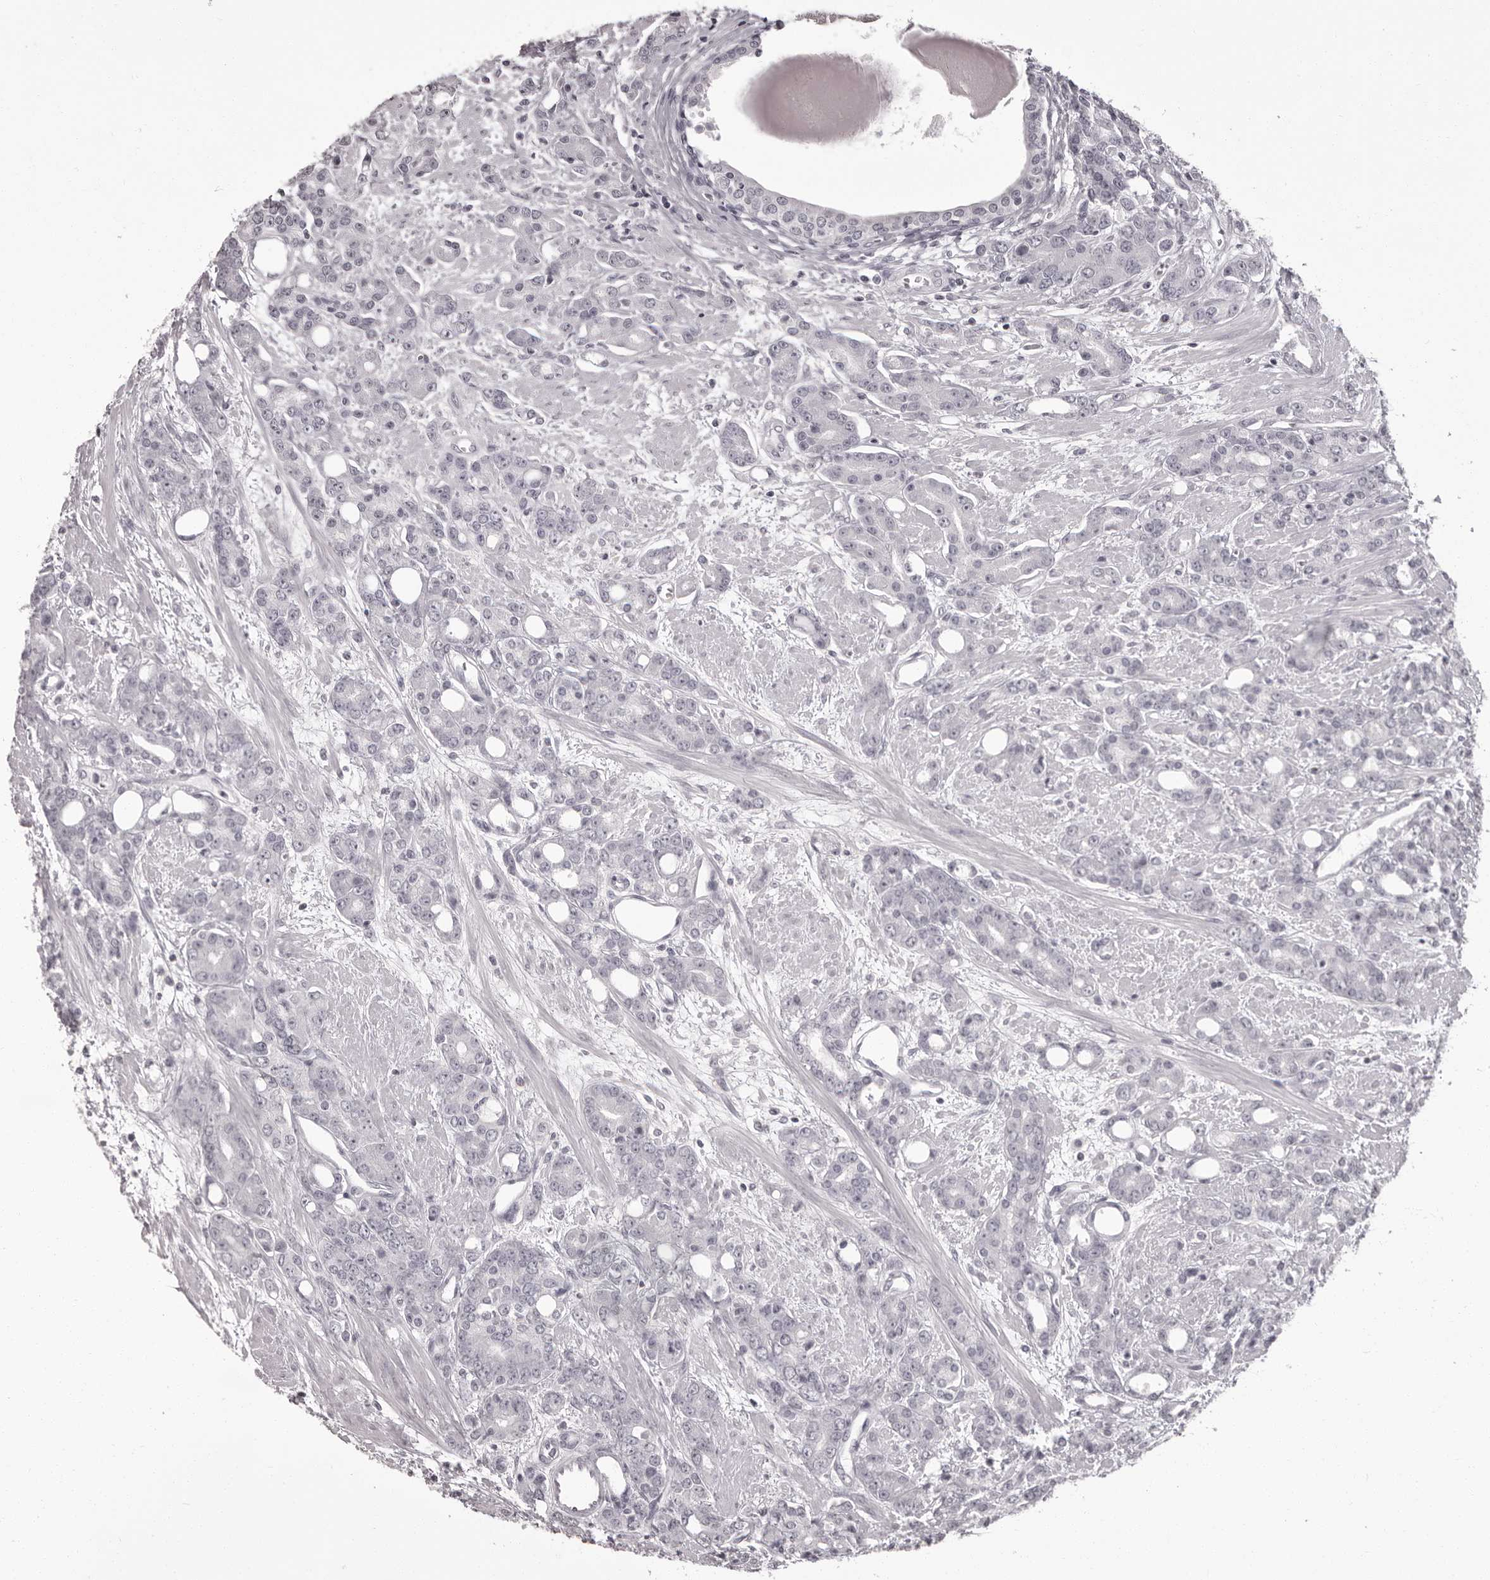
{"staining": {"intensity": "negative", "quantity": "none", "location": "none"}, "tissue": "prostate cancer", "cell_type": "Tumor cells", "image_type": "cancer", "snomed": [{"axis": "morphology", "description": "Adenocarcinoma, High grade"}, {"axis": "topography", "description": "Prostate"}], "caption": "Tumor cells show no significant staining in adenocarcinoma (high-grade) (prostate).", "gene": "C8orf74", "patient": {"sex": "male", "age": 62}}